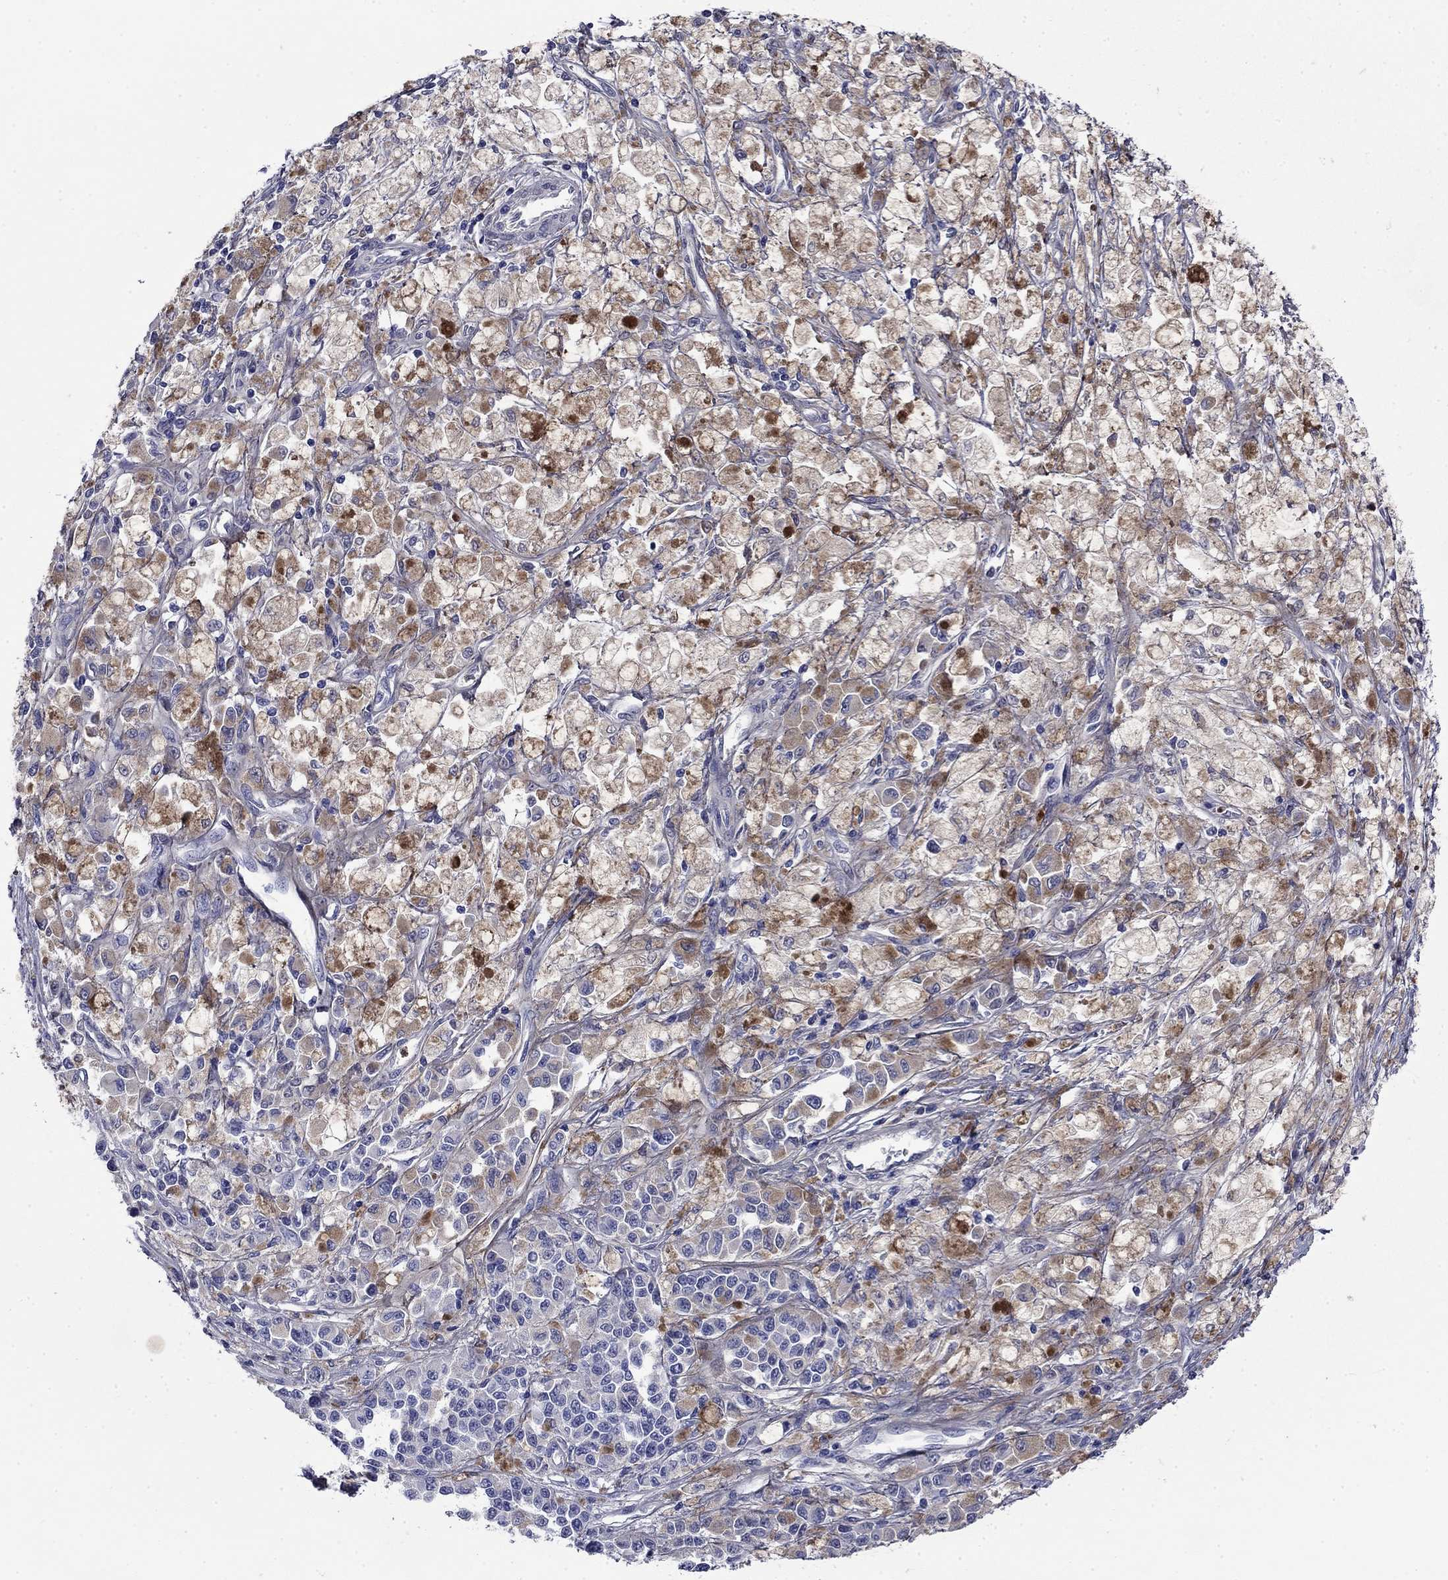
{"staining": {"intensity": "negative", "quantity": "none", "location": "none"}, "tissue": "melanoma", "cell_type": "Tumor cells", "image_type": "cancer", "snomed": [{"axis": "morphology", "description": "Malignant melanoma, NOS"}, {"axis": "topography", "description": "Skin"}], "caption": "A histopathology image of melanoma stained for a protein demonstrates no brown staining in tumor cells.", "gene": "TFR2", "patient": {"sex": "female", "age": 58}}